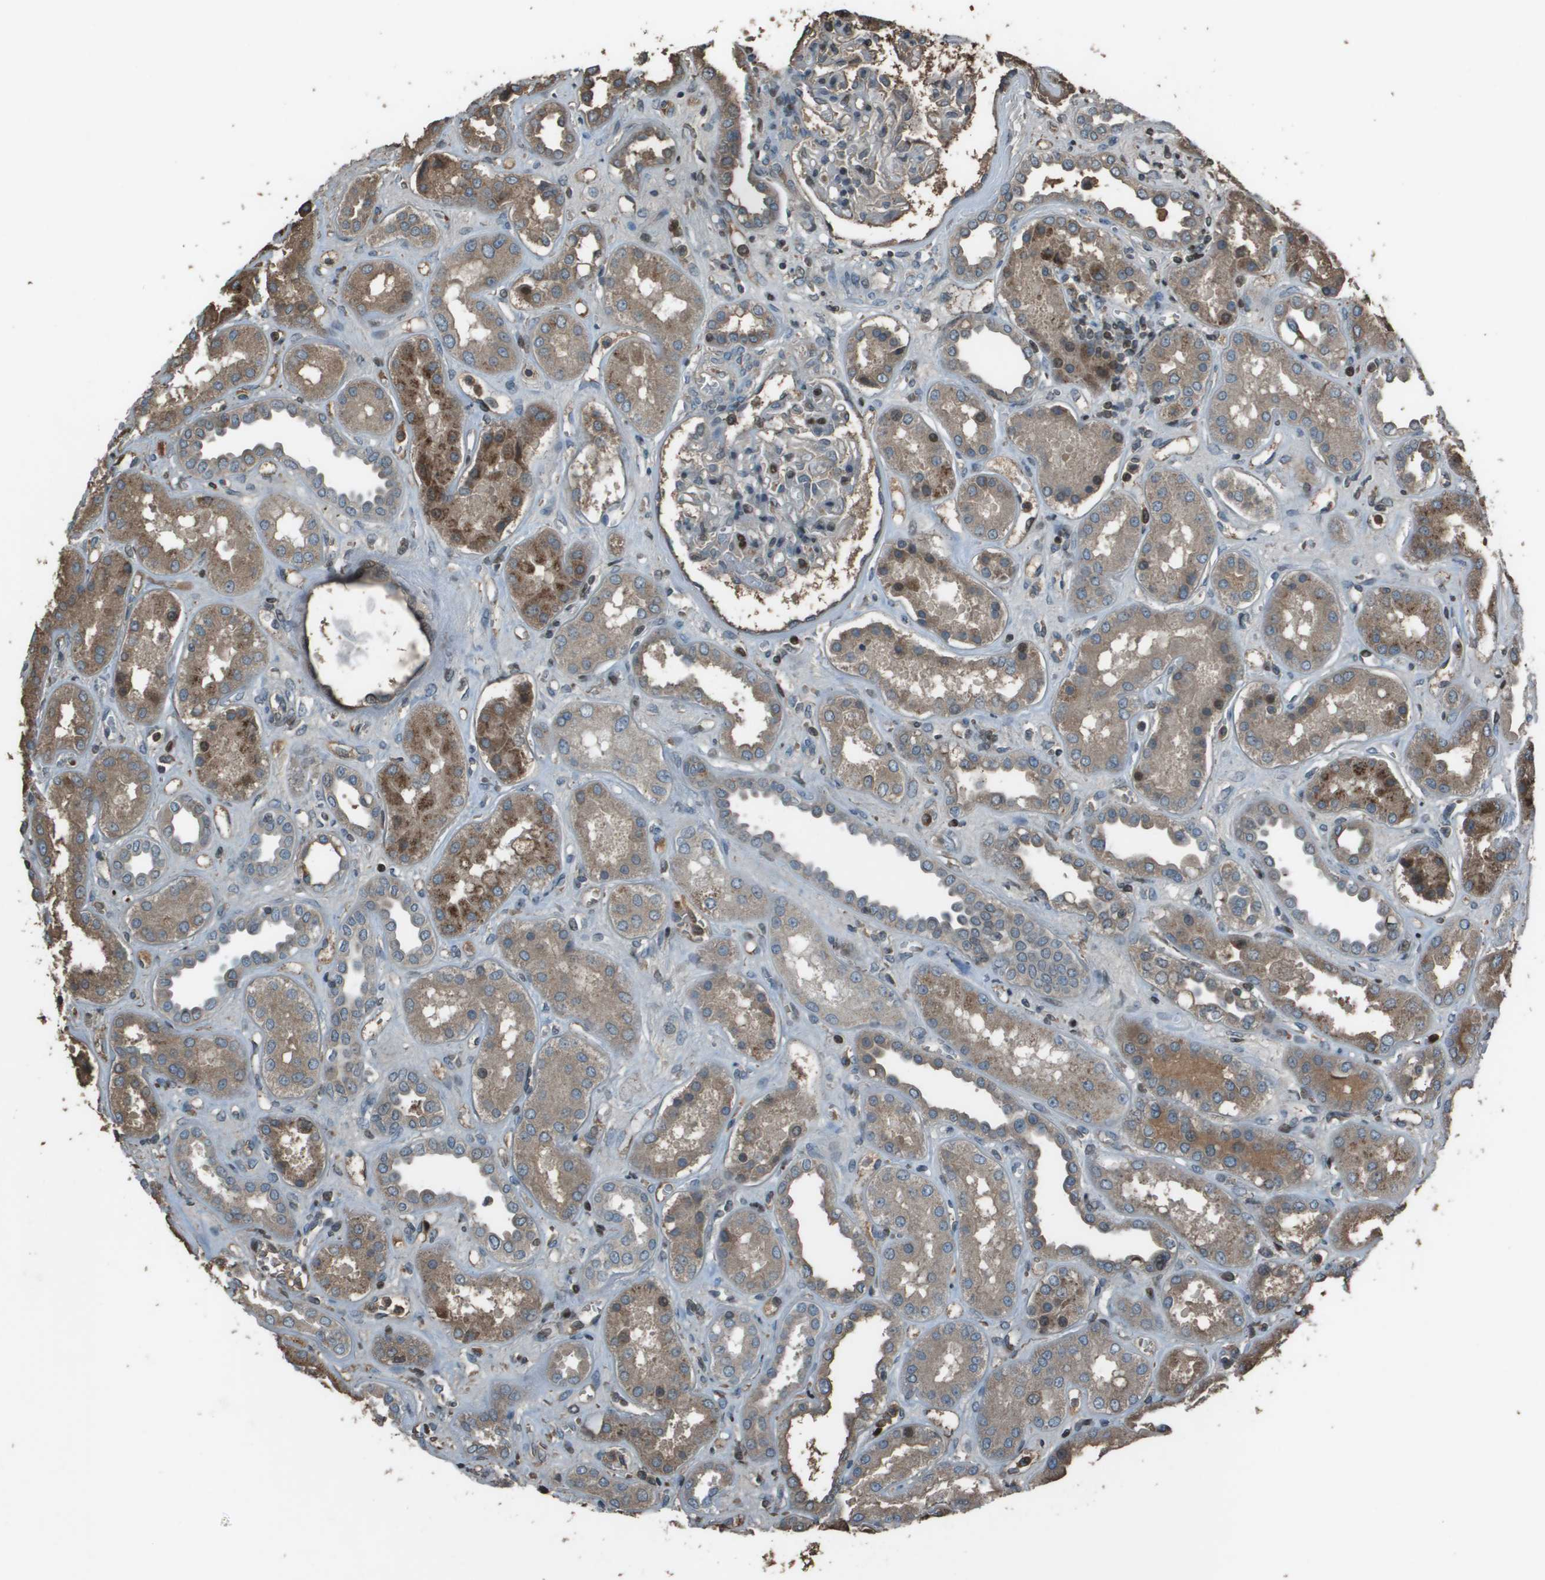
{"staining": {"intensity": "weak", "quantity": "<25%", "location": "nuclear"}, "tissue": "kidney", "cell_type": "Cells in glomeruli", "image_type": "normal", "snomed": [{"axis": "morphology", "description": "Normal tissue, NOS"}, {"axis": "topography", "description": "Kidney"}], "caption": "Immunohistochemistry (IHC) histopathology image of benign kidney: kidney stained with DAB shows no significant protein staining in cells in glomeruli.", "gene": "CXCL12", "patient": {"sex": "male", "age": 59}}